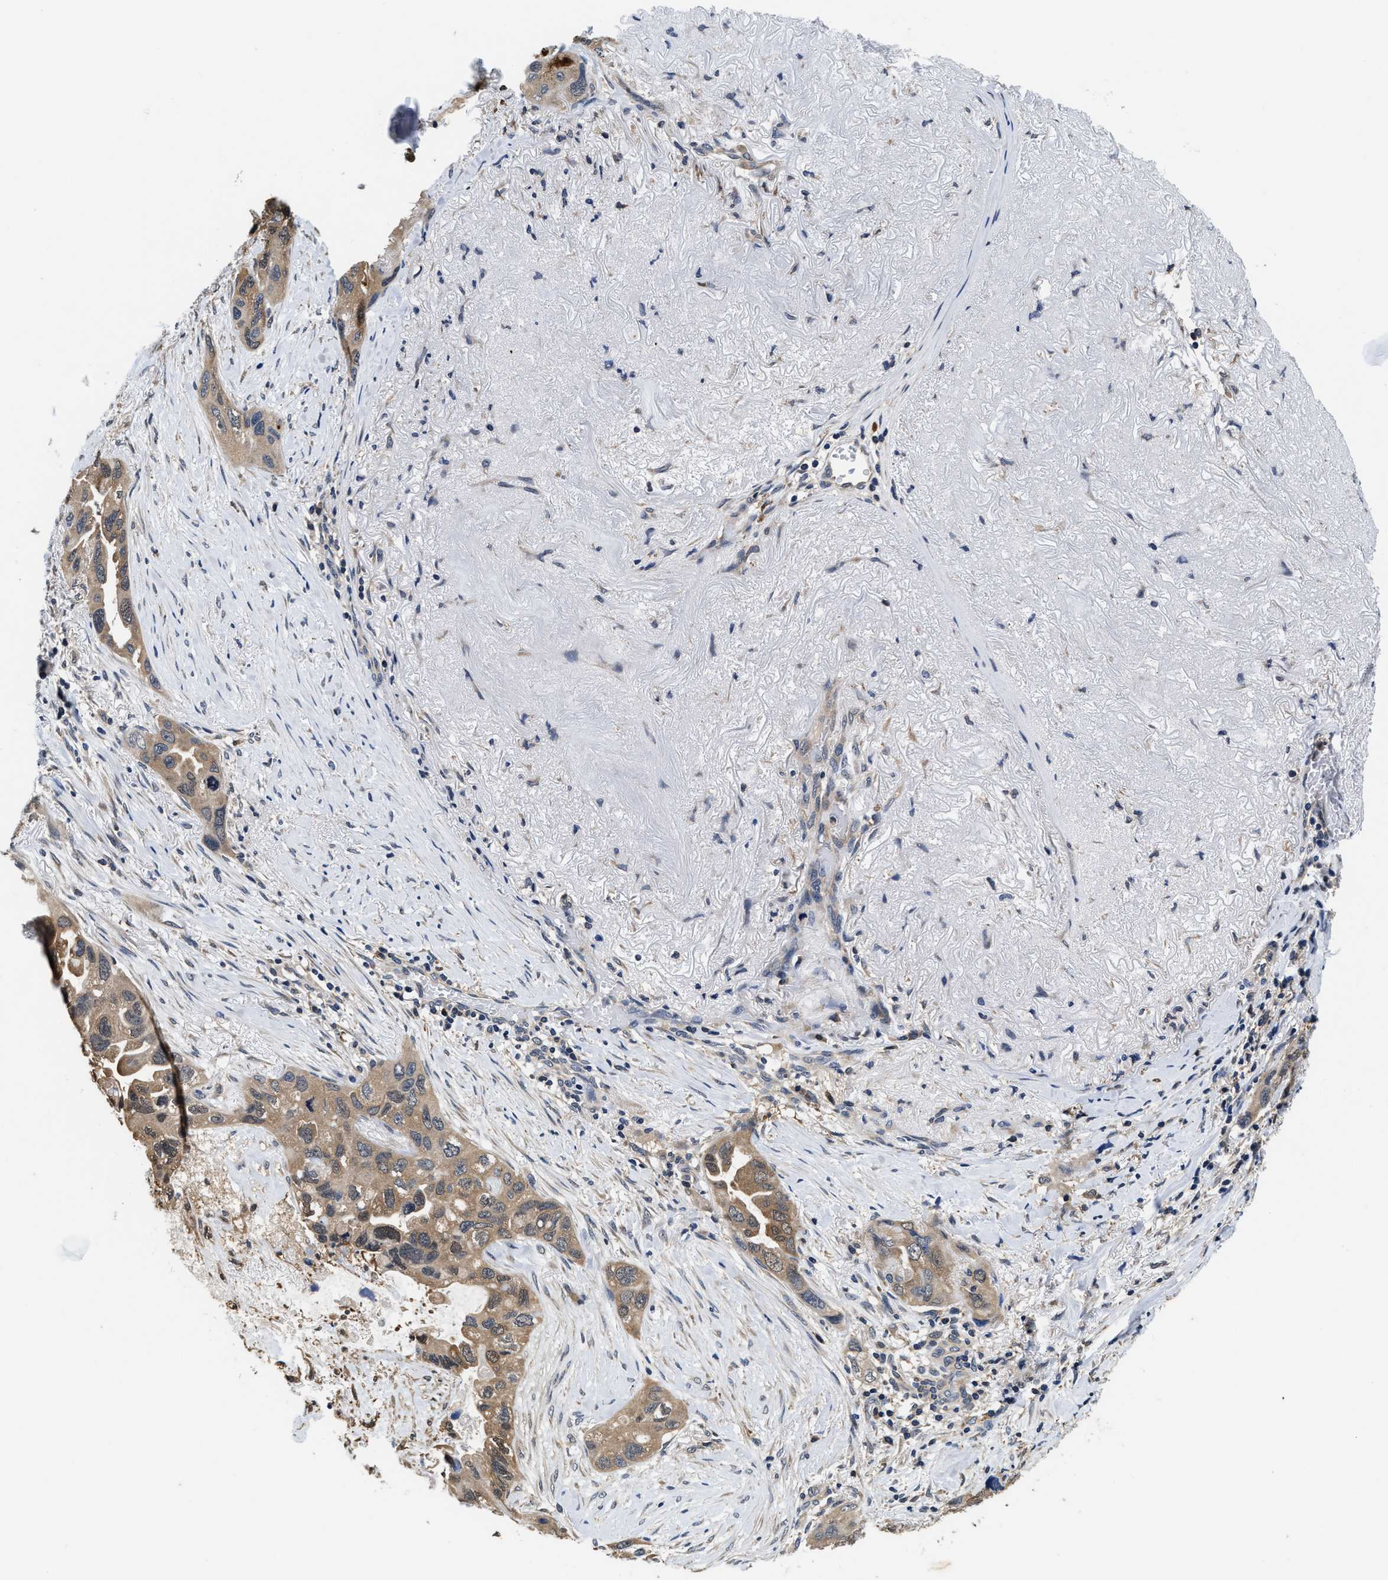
{"staining": {"intensity": "weak", "quantity": "25%-75%", "location": "cytoplasmic/membranous,nuclear"}, "tissue": "lung cancer", "cell_type": "Tumor cells", "image_type": "cancer", "snomed": [{"axis": "morphology", "description": "Squamous cell carcinoma, NOS"}, {"axis": "topography", "description": "Lung"}], "caption": "High-power microscopy captured an immunohistochemistry micrograph of squamous cell carcinoma (lung), revealing weak cytoplasmic/membranous and nuclear staining in about 25%-75% of tumor cells.", "gene": "PHPT1", "patient": {"sex": "female", "age": 73}}